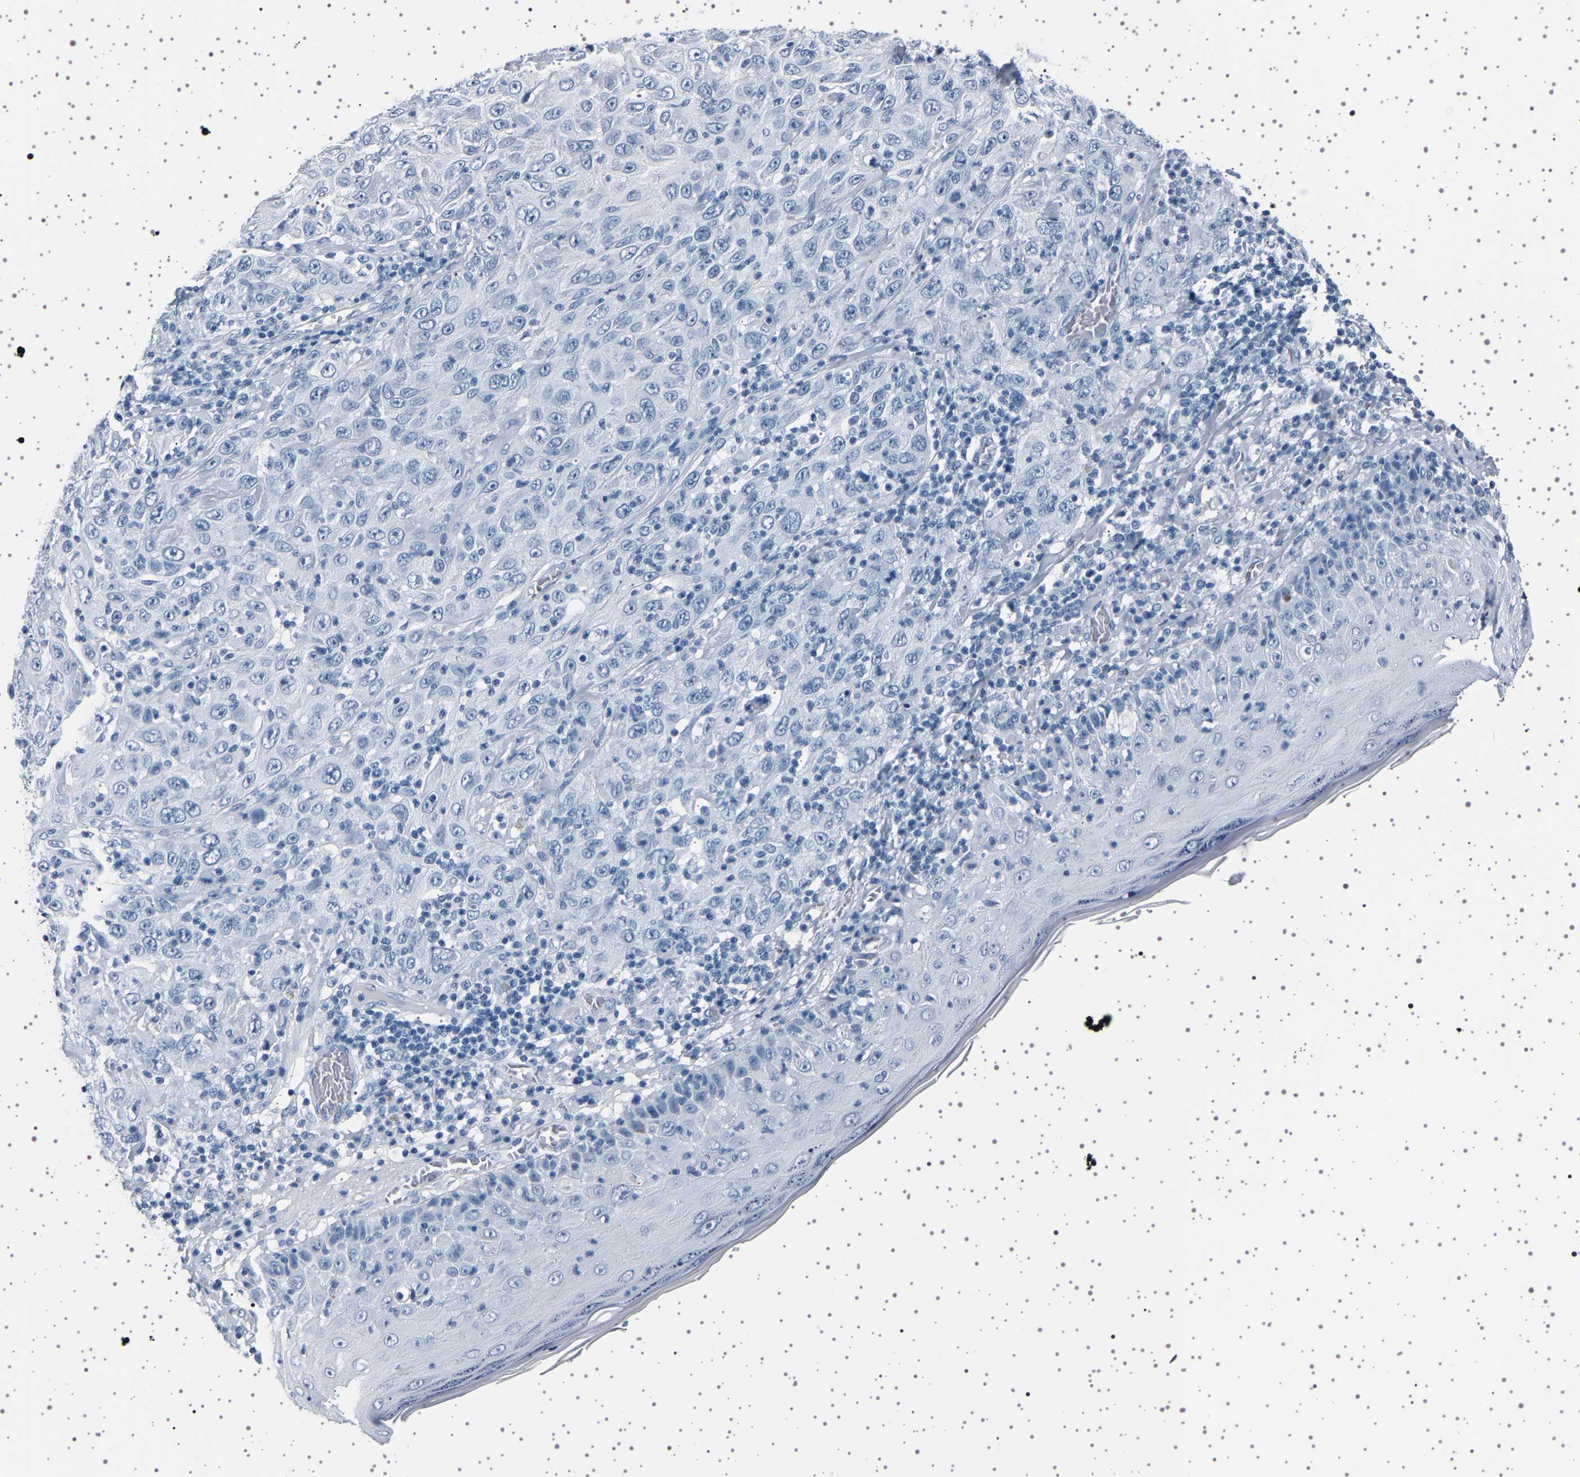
{"staining": {"intensity": "negative", "quantity": "none", "location": "none"}, "tissue": "skin cancer", "cell_type": "Tumor cells", "image_type": "cancer", "snomed": [{"axis": "morphology", "description": "Squamous cell carcinoma, NOS"}, {"axis": "topography", "description": "Skin"}], "caption": "Tumor cells are negative for brown protein staining in skin squamous cell carcinoma. (DAB (3,3'-diaminobenzidine) IHC with hematoxylin counter stain).", "gene": "TFF3", "patient": {"sex": "female", "age": 88}}